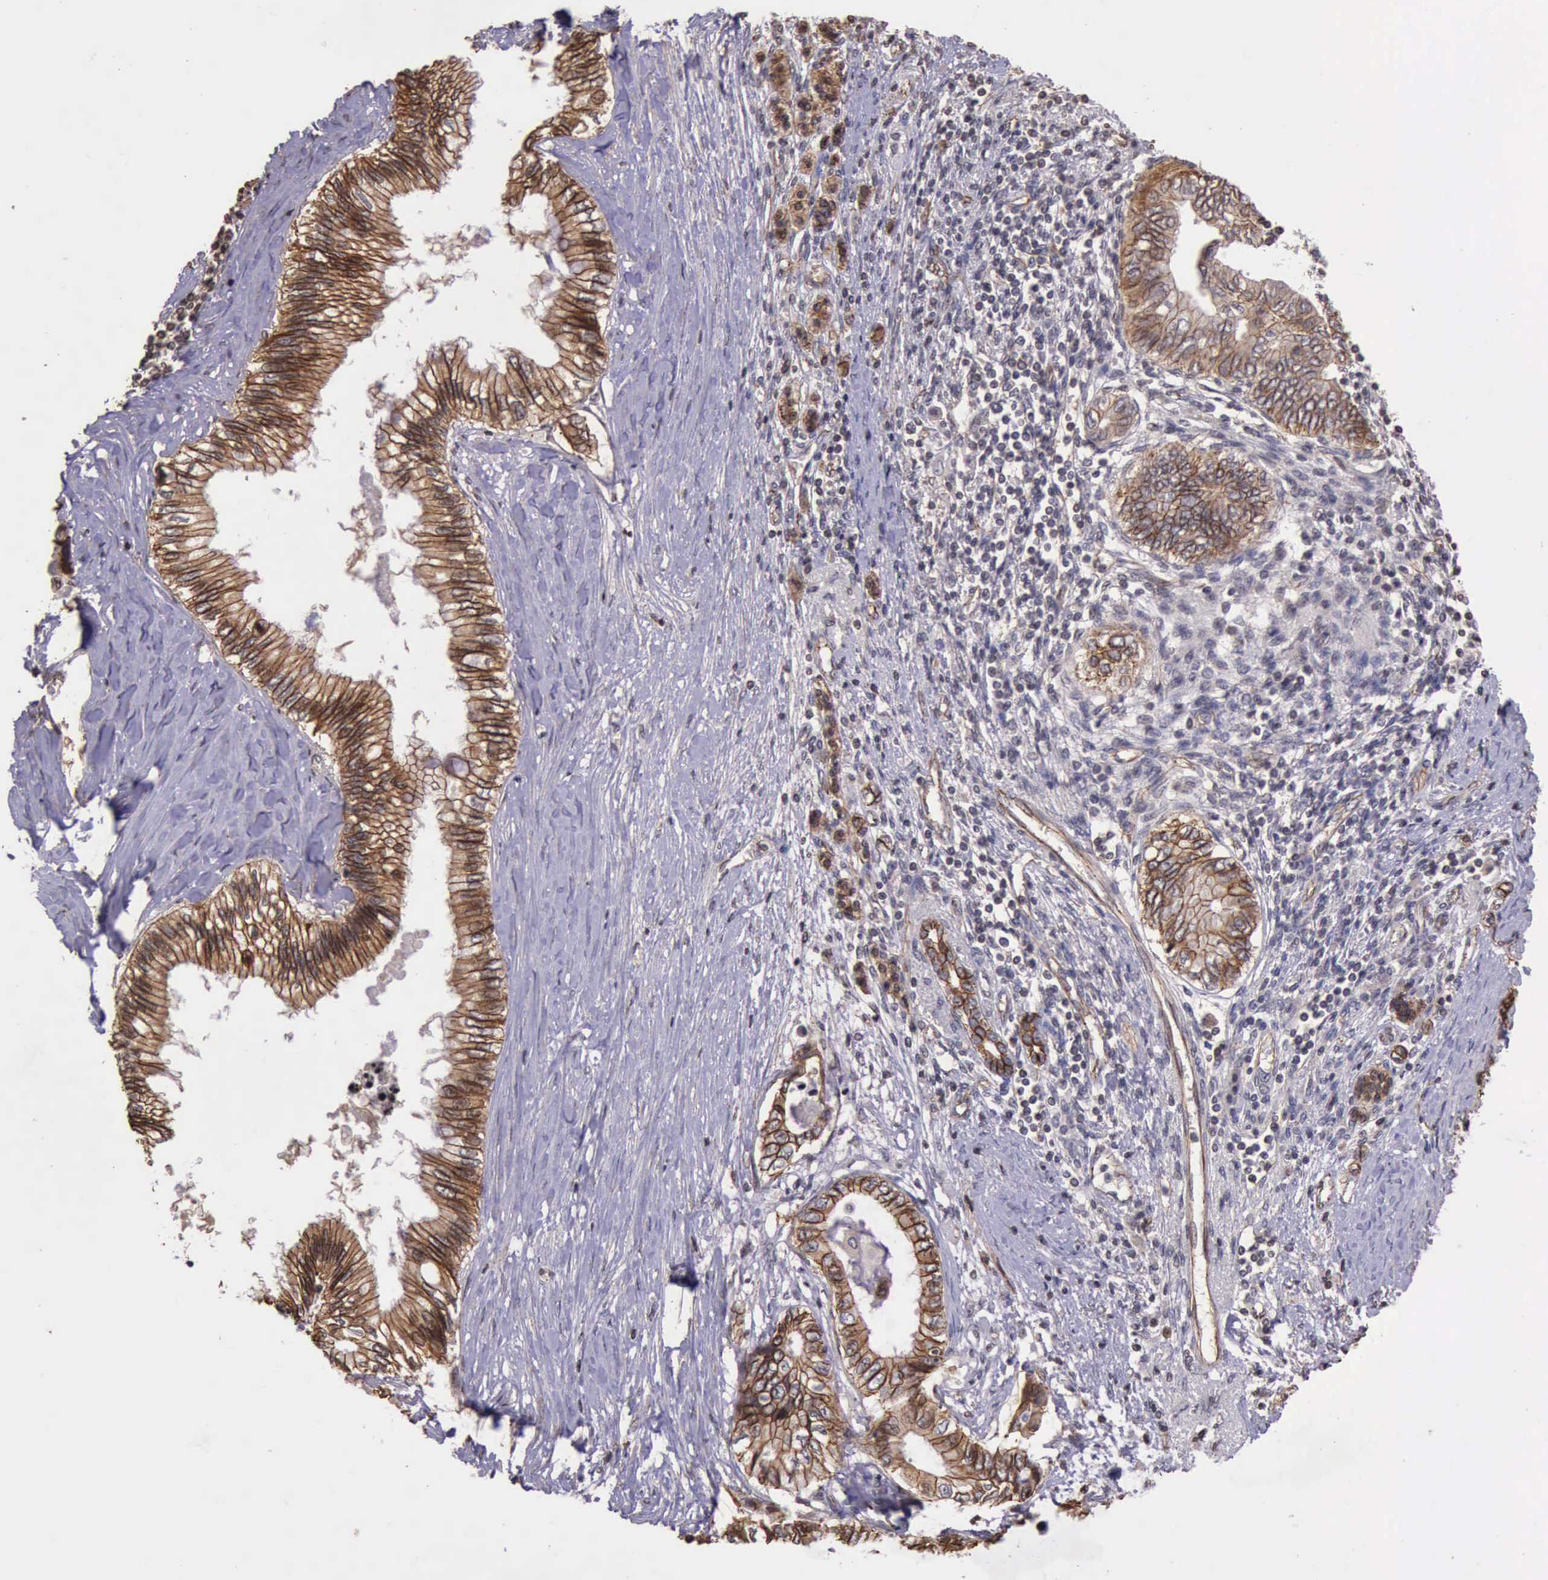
{"staining": {"intensity": "moderate", "quantity": ">75%", "location": "cytoplasmic/membranous"}, "tissue": "pancreatic cancer", "cell_type": "Tumor cells", "image_type": "cancer", "snomed": [{"axis": "morphology", "description": "Adenocarcinoma, NOS"}, {"axis": "topography", "description": "Pancreas"}], "caption": "Immunohistochemistry histopathology image of neoplastic tissue: human pancreatic adenocarcinoma stained using immunohistochemistry (IHC) reveals medium levels of moderate protein expression localized specifically in the cytoplasmic/membranous of tumor cells, appearing as a cytoplasmic/membranous brown color.", "gene": "CTNNB1", "patient": {"sex": "female", "age": 66}}